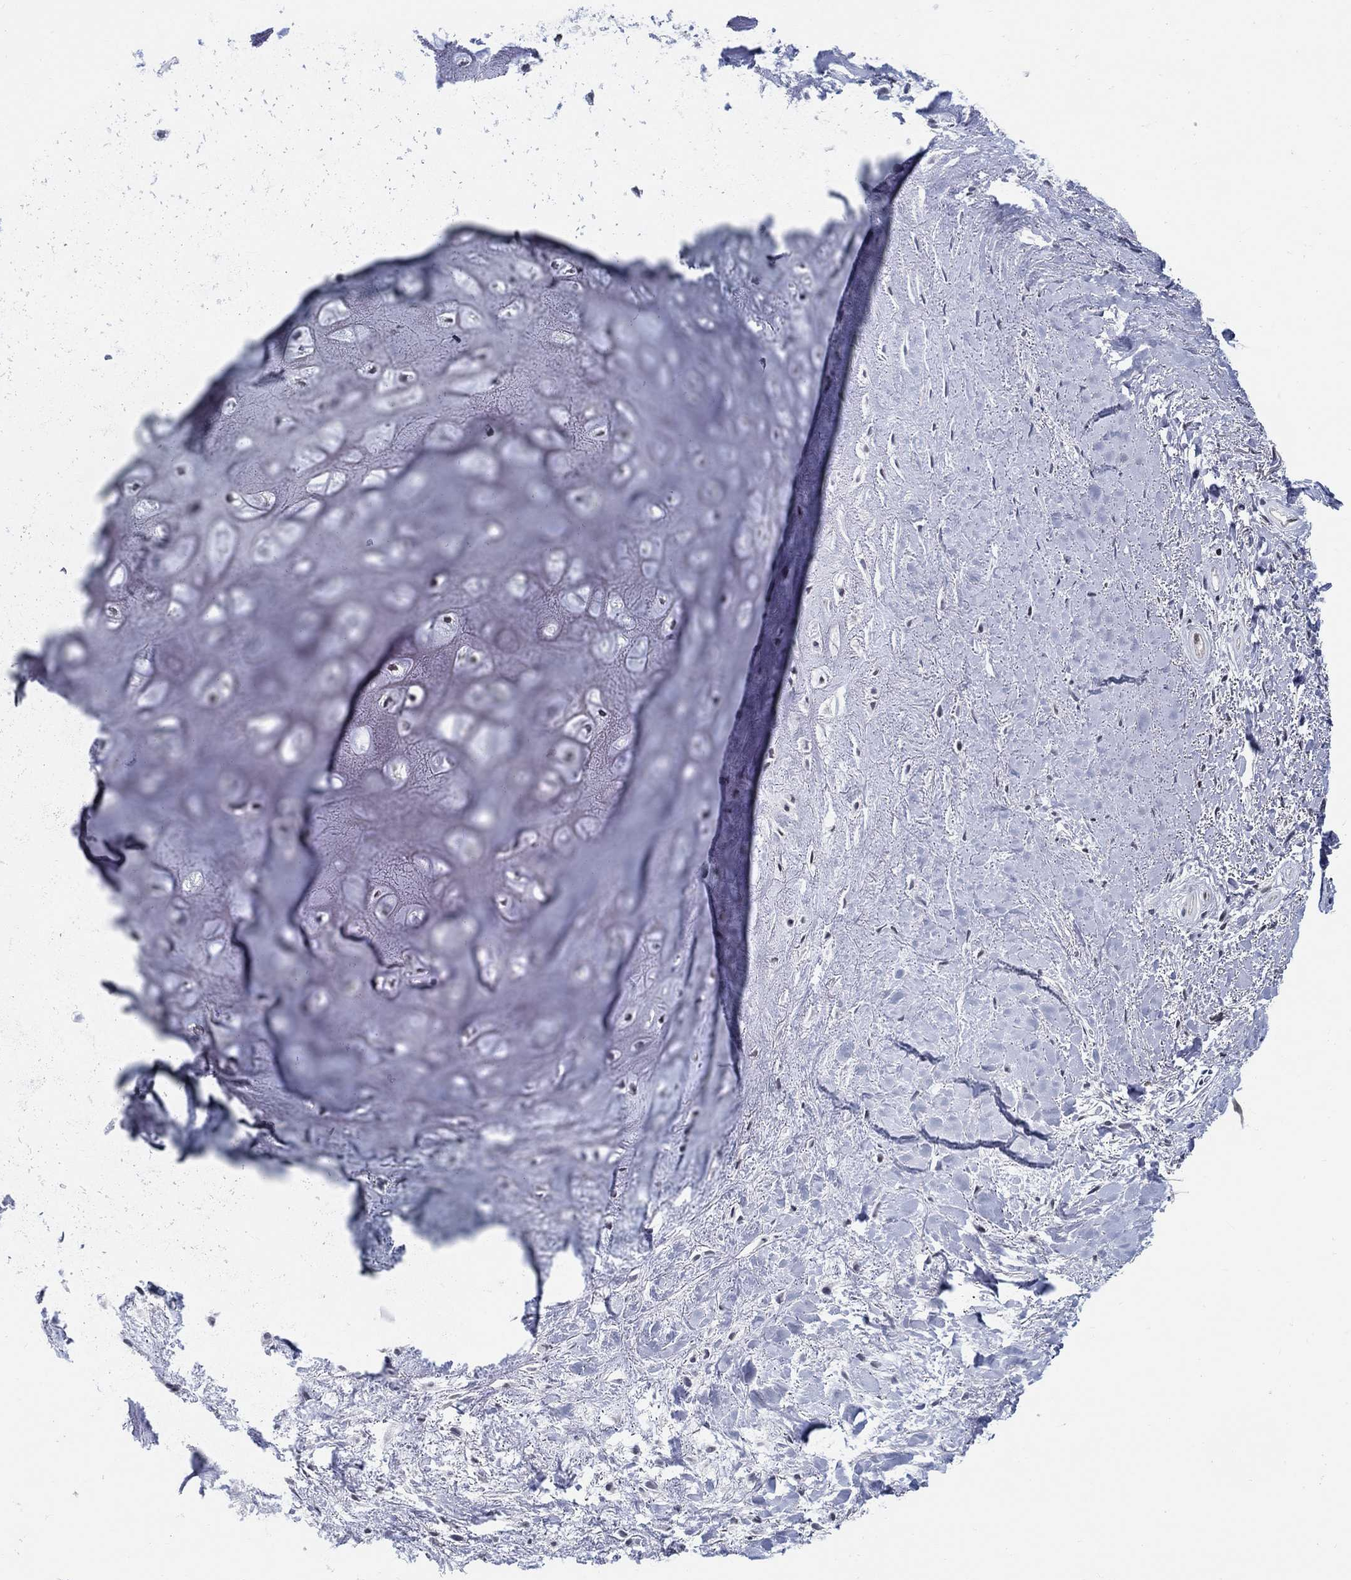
{"staining": {"intensity": "negative", "quantity": "none", "location": "none"}, "tissue": "adipose tissue", "cell_type": "Adipocytes", "image_type": "normal", "snomed": [{"axis": "morphology", "description": "Normal tissue, NOS"}, {"axis": "morphology", "description": "Squamous cell carcinoma, NOS"}, {"axis": "topography", "description": "Cartilage tissue"}, {"axis": "topography", "description": "Head-Neck"}], "caption": "DAB (3,3'-diaminobenzidine) immunohistochemical staining of normal adipose tissue displays no significant staining in adipocytes.", "gene": "C16orf46", "patient": {"sex": "male", "age": 62}}